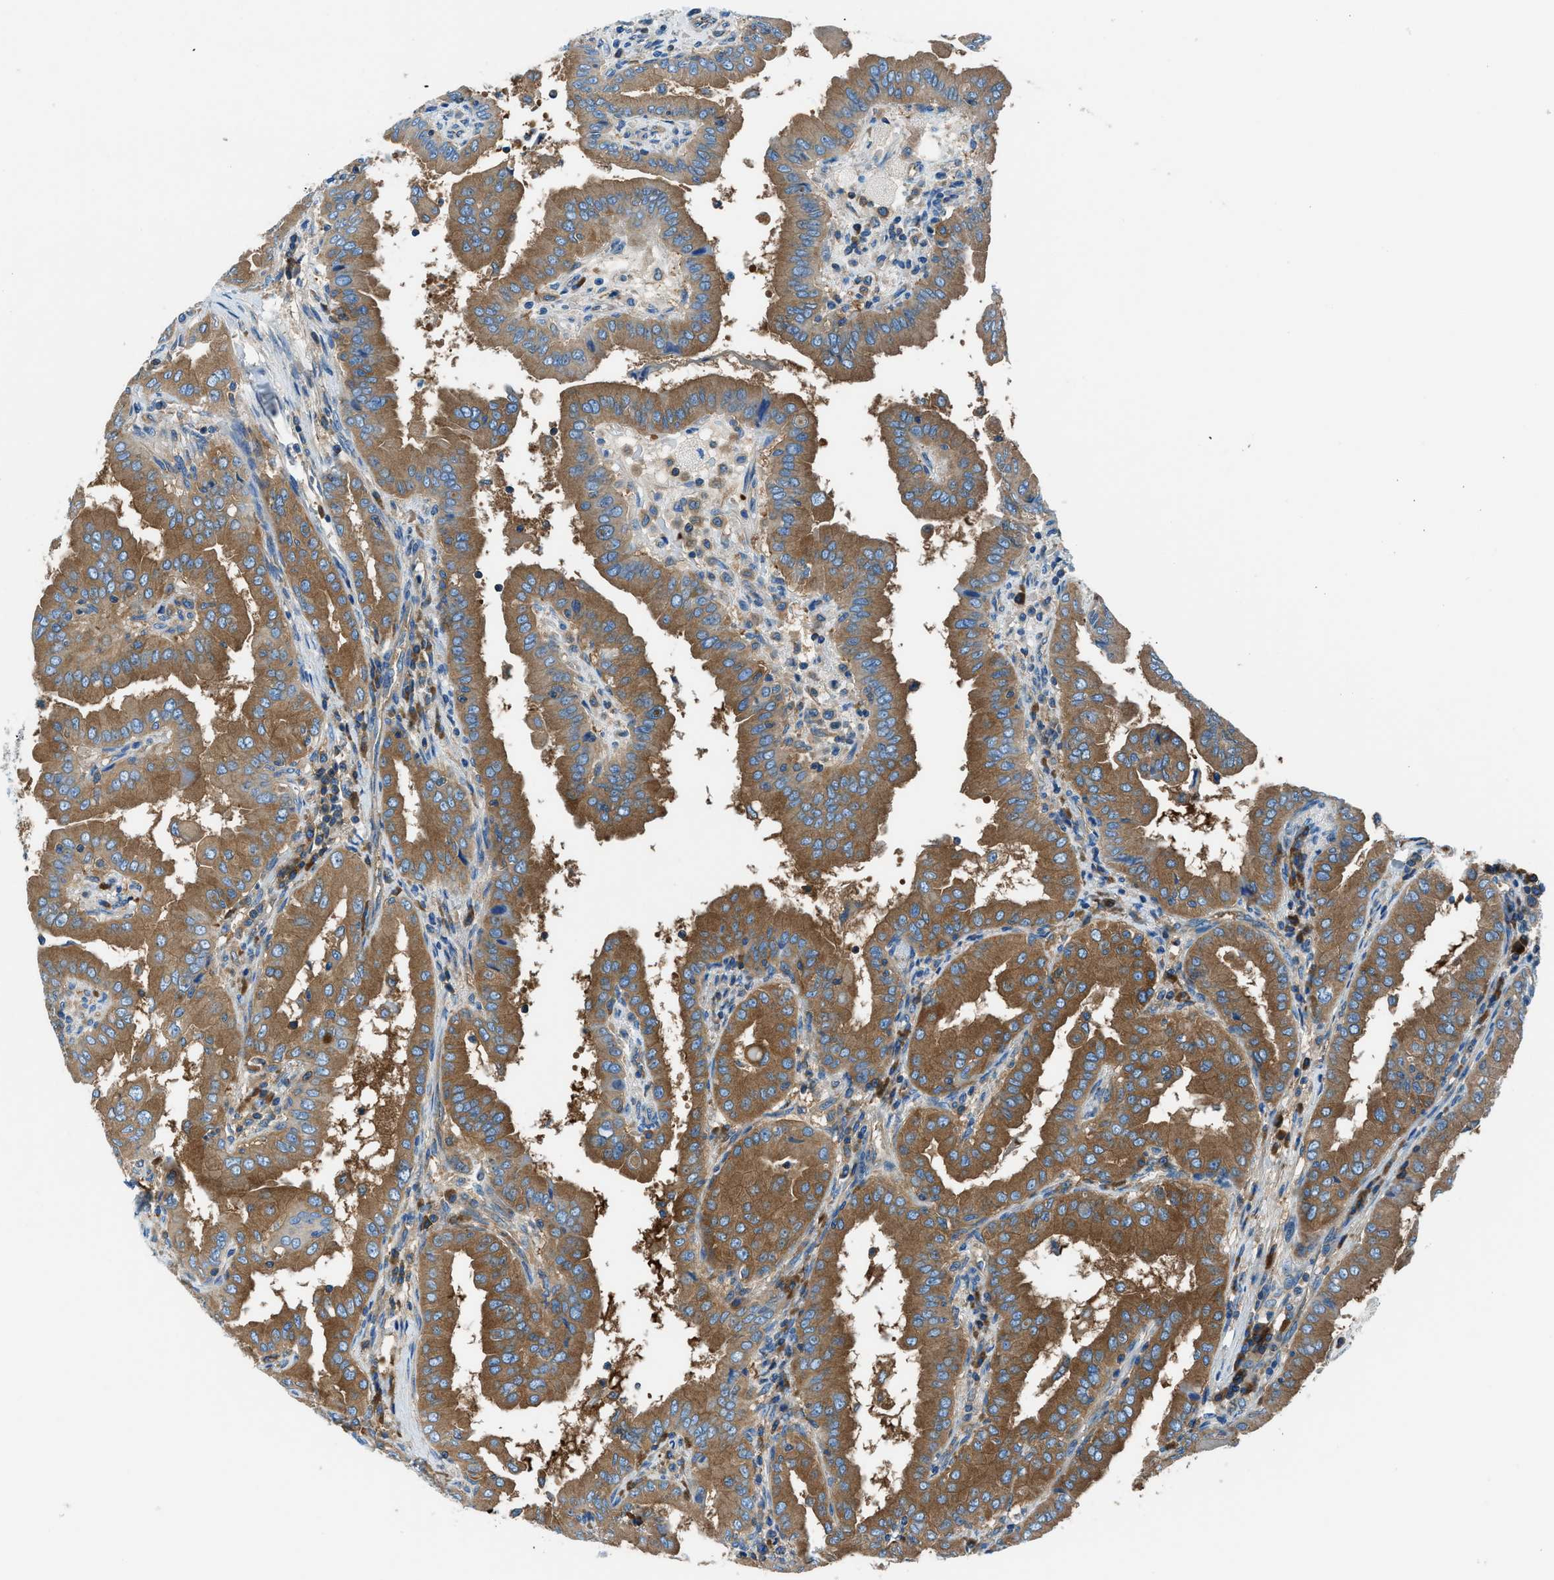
{"staining": {"intensity": "strong", "quantity": ">75%", "location": "cytoplasmic/membranous"}, "tissue": "thyroid cancer", "cell_type": "Tumor cells", "image_type": "cancer", "snomed": [{"axis": "morphology", "description": "Papillary adenocarcinoma, NOS"}, {"axis": "topography", "description": "Thyroid gland"}], "caption": "Immunohistochemistry of human thyroid cancer displays high levels of strong cytoplasmic/membranous staining in approximately >75% of tumor cells.", "gene": "SARS1", "patient": {"sex": "male", "age": 33}}